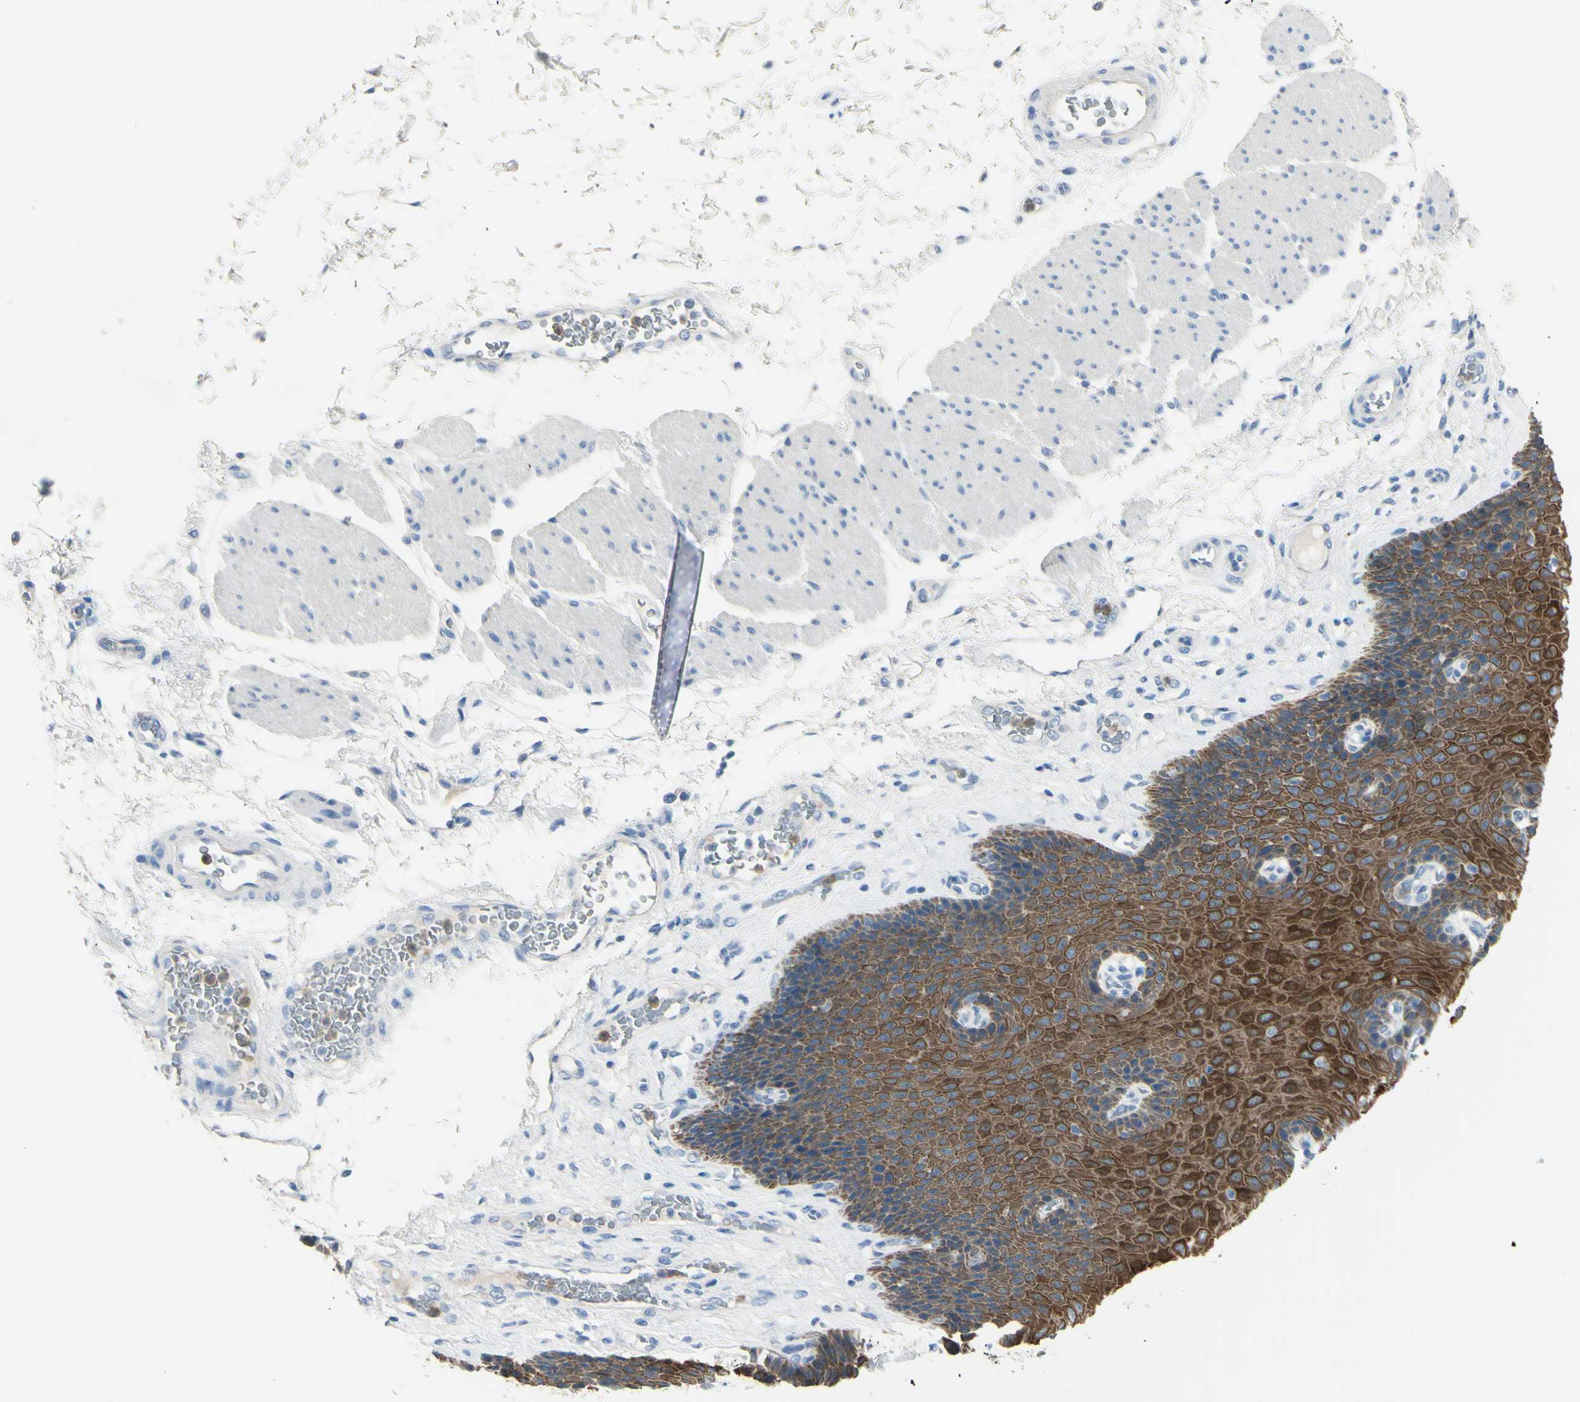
{"staining": {"intensity": "strong", "quantity": ">75%", "location": "cytoplasmic/membranous"}, "tissue": "esophagus", "cell_type": "Squamous epithelial cells", "image_type": "normal", "snomed": [{"axis": "morphology", "description": "Normal tissue, NOS"}, {"axis": "topography", "description": "Esophagus"}], "caption": "Protein expression analysis of unremarkable human esophagus reveals strong cytoplasmic/membranous expression in about >75% of squamous epithelial cells. (DAB IHC with brightfield microscopy, high magnification).", "gene": "ZNF557", "patient": {"sex": "female", "age": 72}}